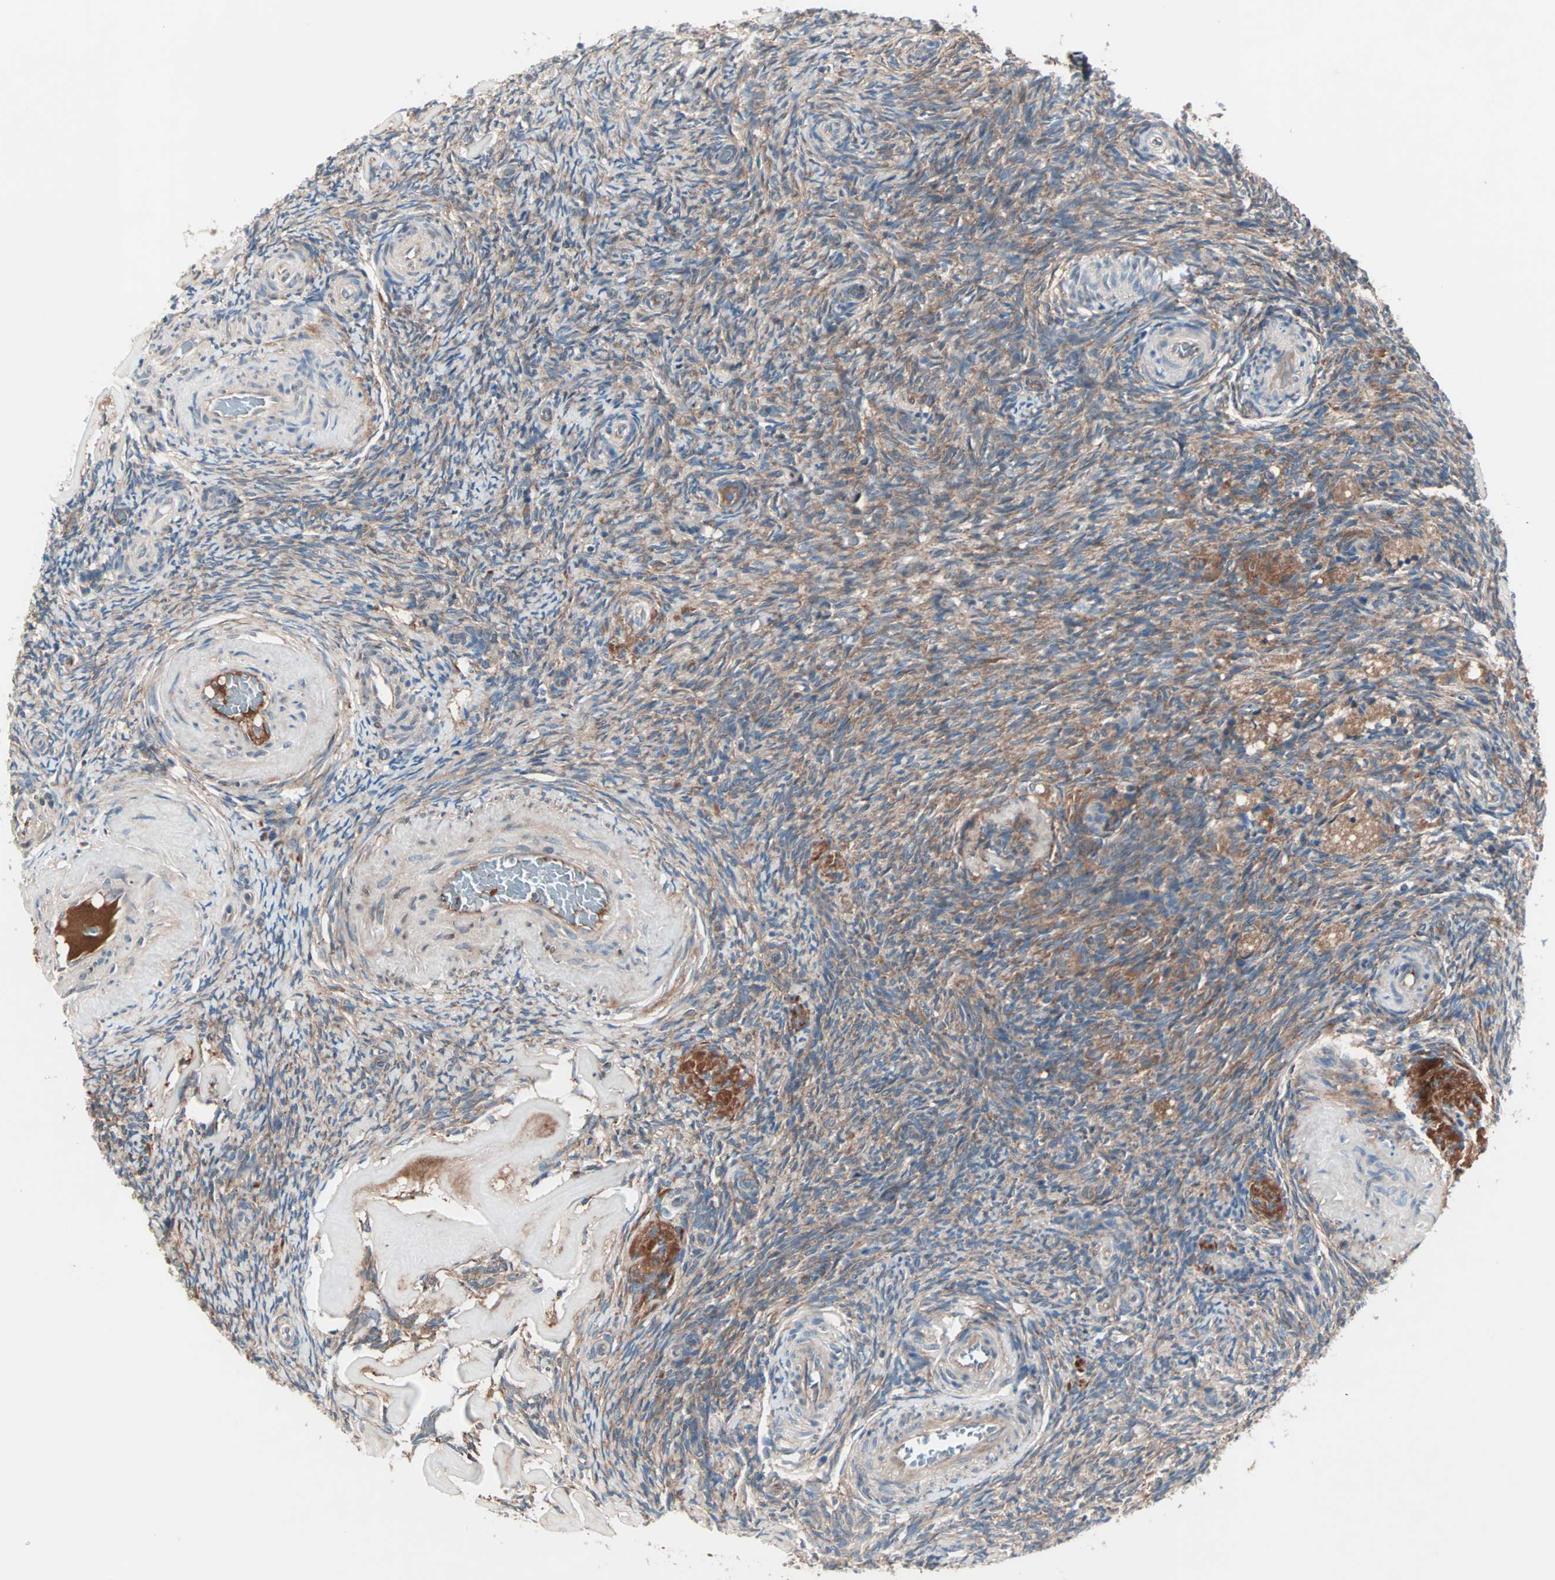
{"staining": {"intensity": "moderate", "quantity": ">75%", "location": "cytoplasmic/membranous"}, "tissue": "ovary", "cell_type": "Ovarian stroma cells", "image_type": "normal", "snomed": [{"axis": "morphology", "description": "Normal tissue, NOS"}, {"axis": "topography", "description": "Ovary"}], "caption": "Protein staining demonstrates moderate cytoplasmic/membranous positivity in approximately >75% of ovarian stroma cells in benign ovary.", "gene": "CAD", "patient": {"sex": "female", "age": 60}}